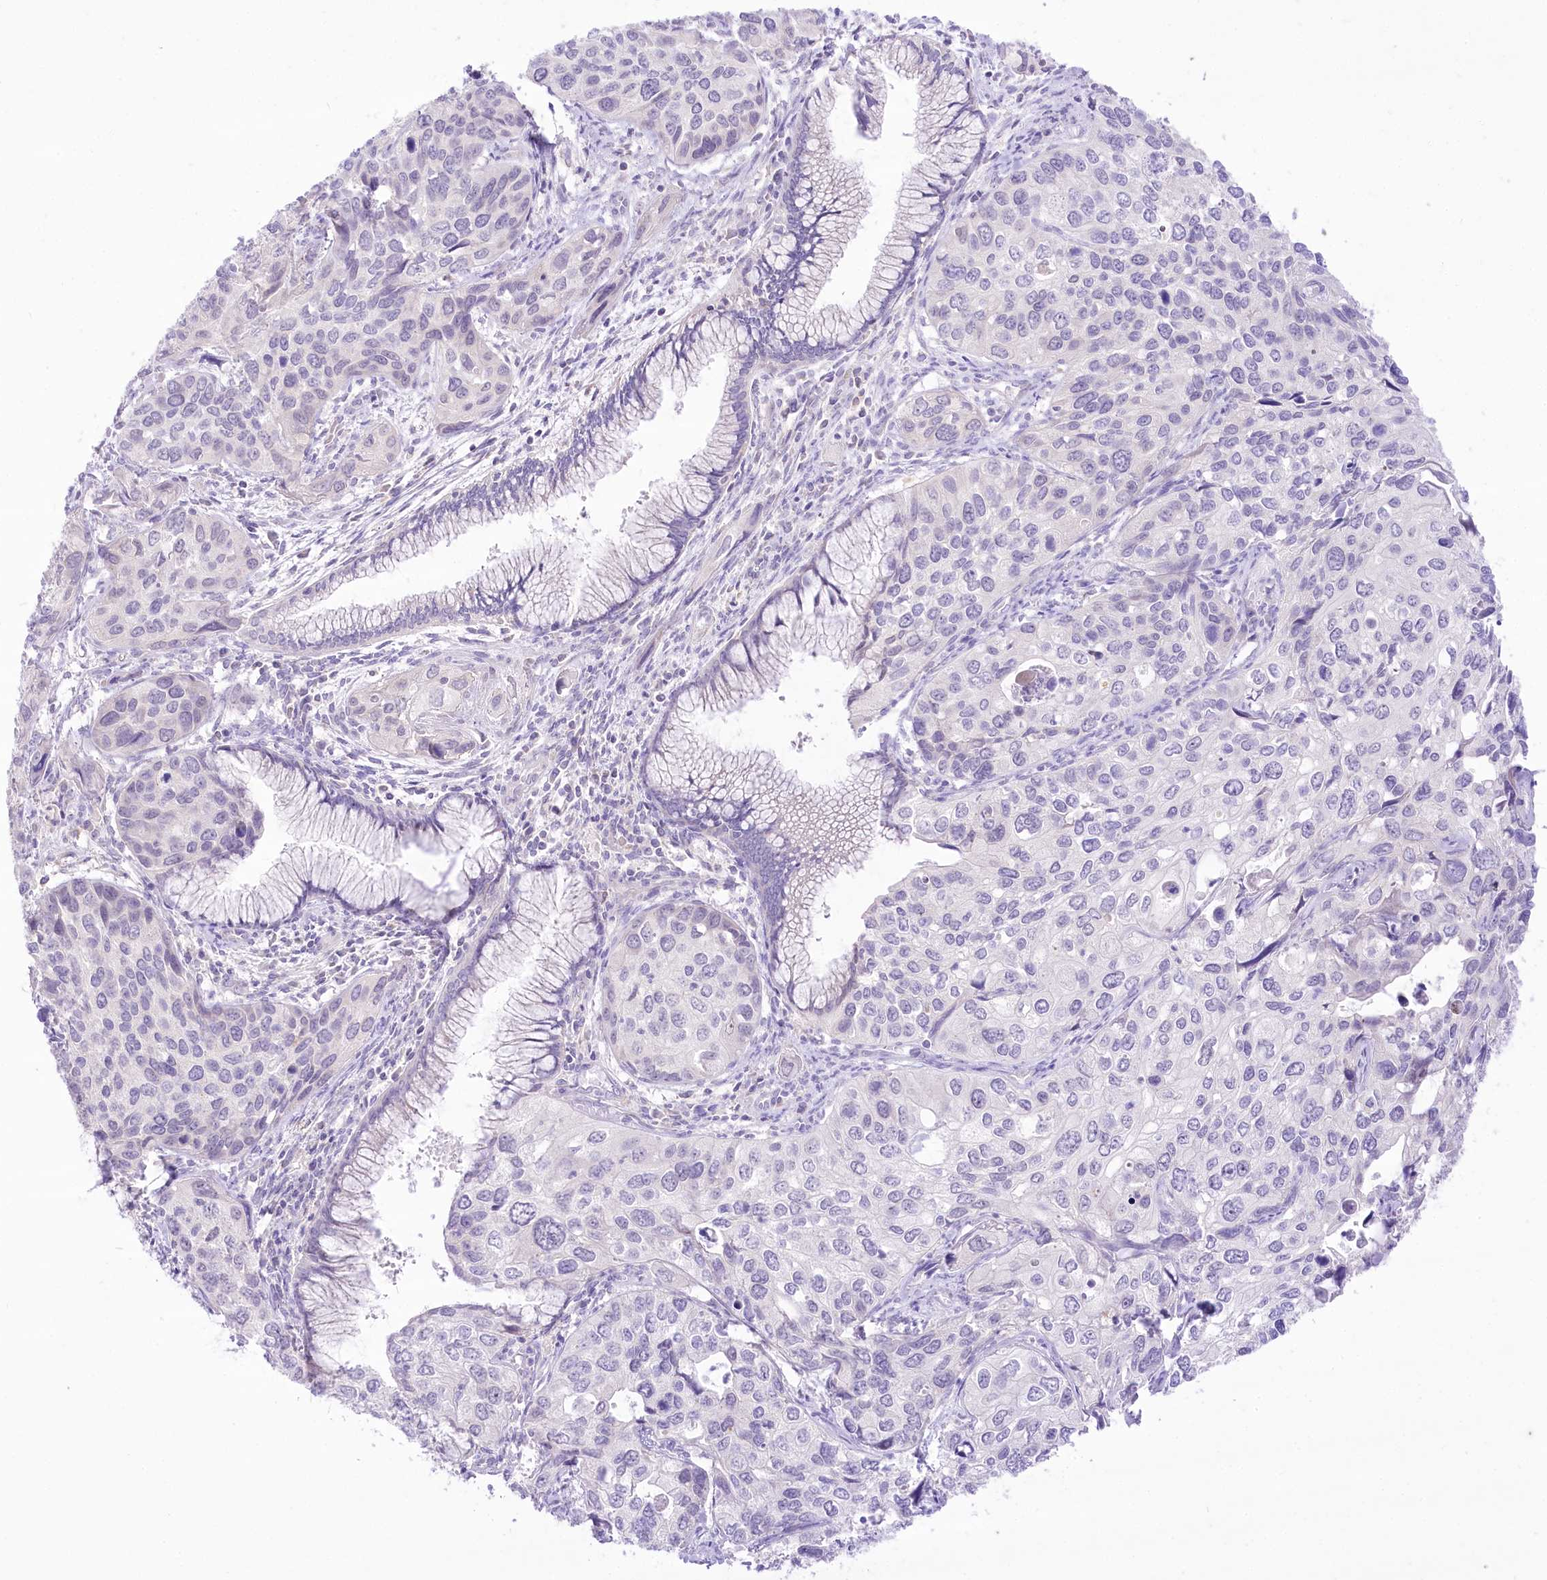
{"staining": {"intensity": "negative", "quantity": "none", "location": "none"}, "tissue": "cervical cancer", "cell_type": "Tumor cells", "image_type": "cancer", "snomed": [{"axis": "morphology", "description": "Squamous cell carcinoma, NOS"}, {"axis": "topography", "description": "Cervix"}], "caption": "High magnification brightfield microscopy of cervical cancer stained with DAB (brown) and counterstained with hematoxylin (blue): tumor cells show no significant staining.", "gene": "HELT", "patient": {"sex": "female", "age": 55}}